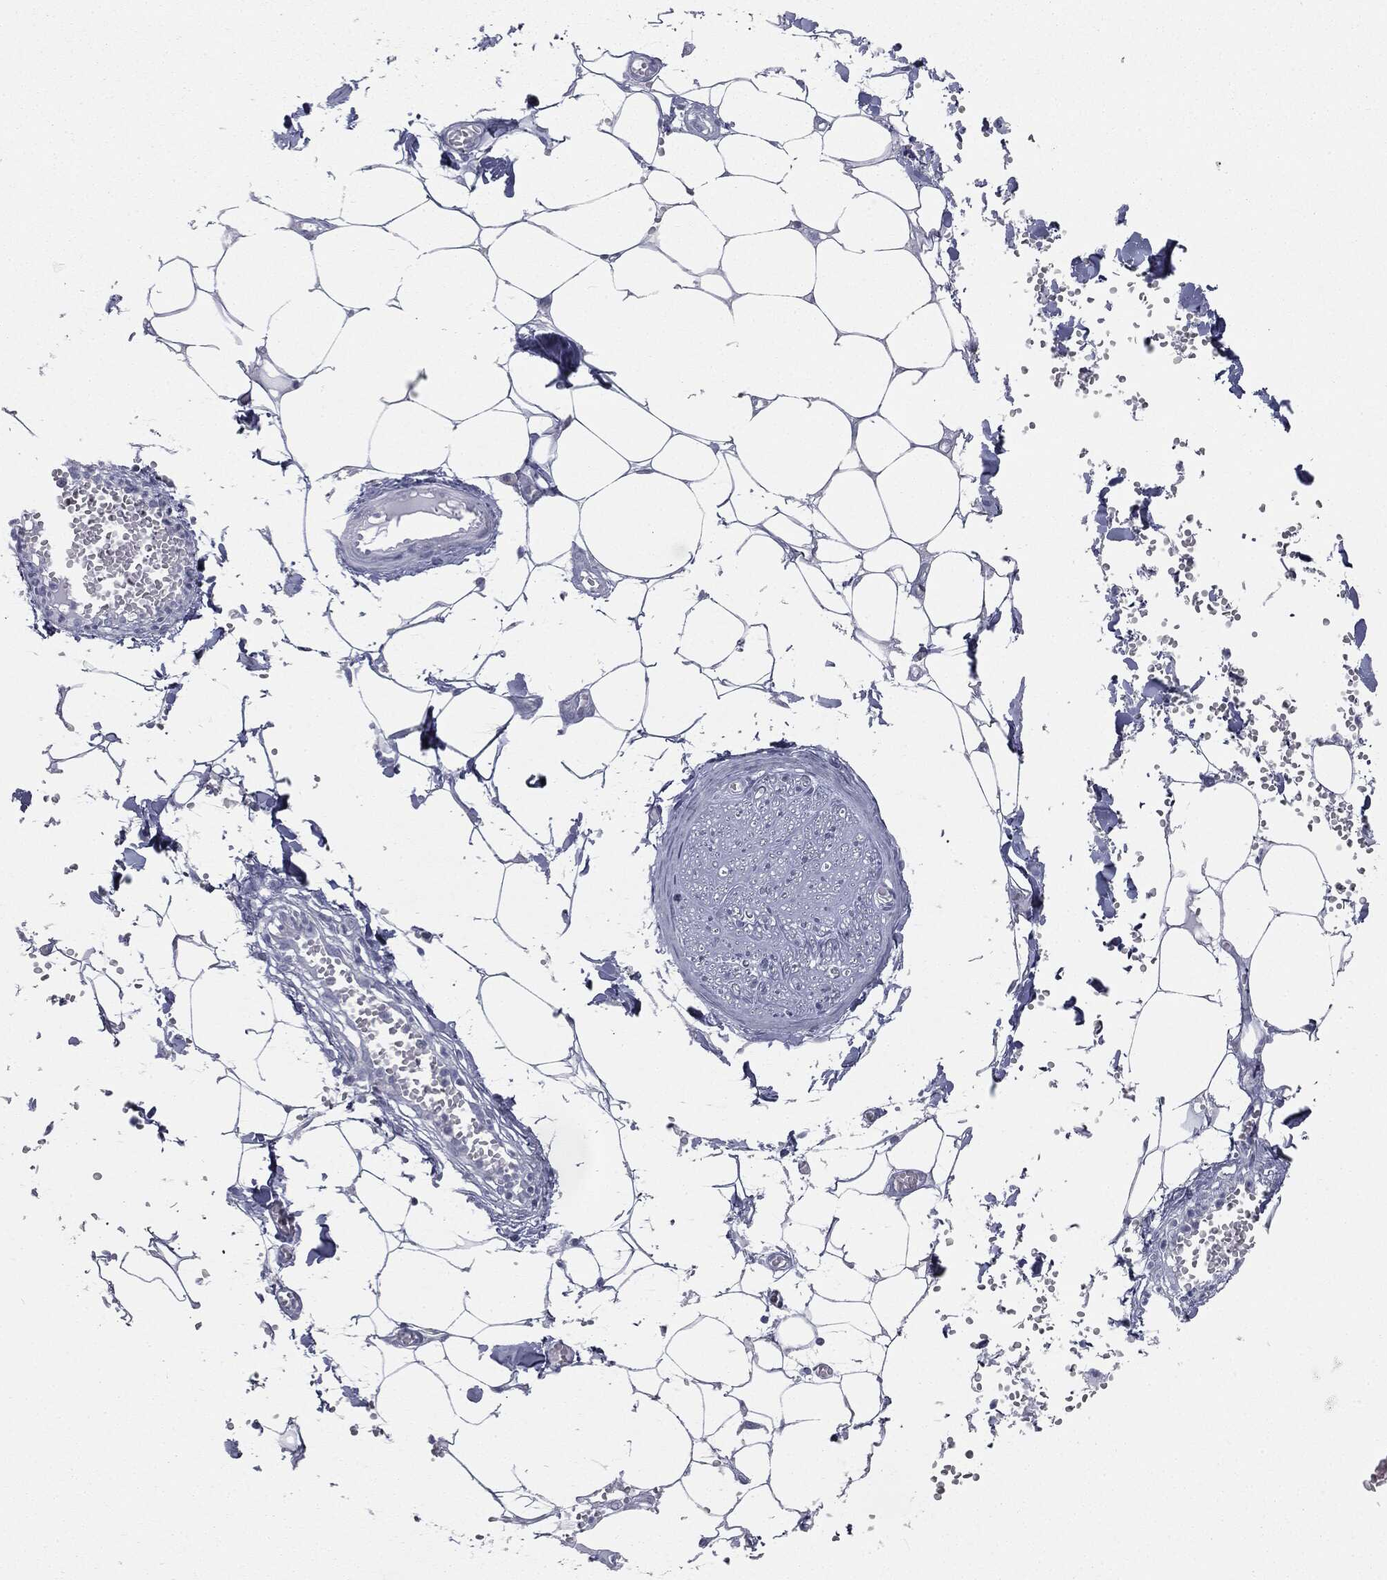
{"staining": {"intensity": "negative", "quantity": "none", "location": "none"}, "tissue": "adipose tissue", "cell_type": "Adipocytes", "image_type": "normal", "snomed": [{"axis": "morphology", "description": "Normal tissue, NOS"}, {"axis": "morphology", "description": "Squamous cell carcinoma, NOS"}, {"axis": "topography", "description": "Cartilage tissue"}, {"axis": "topography", "description": "Lung"}], "caption": "Human adipose tissue stained for a protein using immunohistochemistry (IHC) exhibits no staining in adipocytes.", "gene": "TPO", "patient": {"sex": "male", "age": 66}}